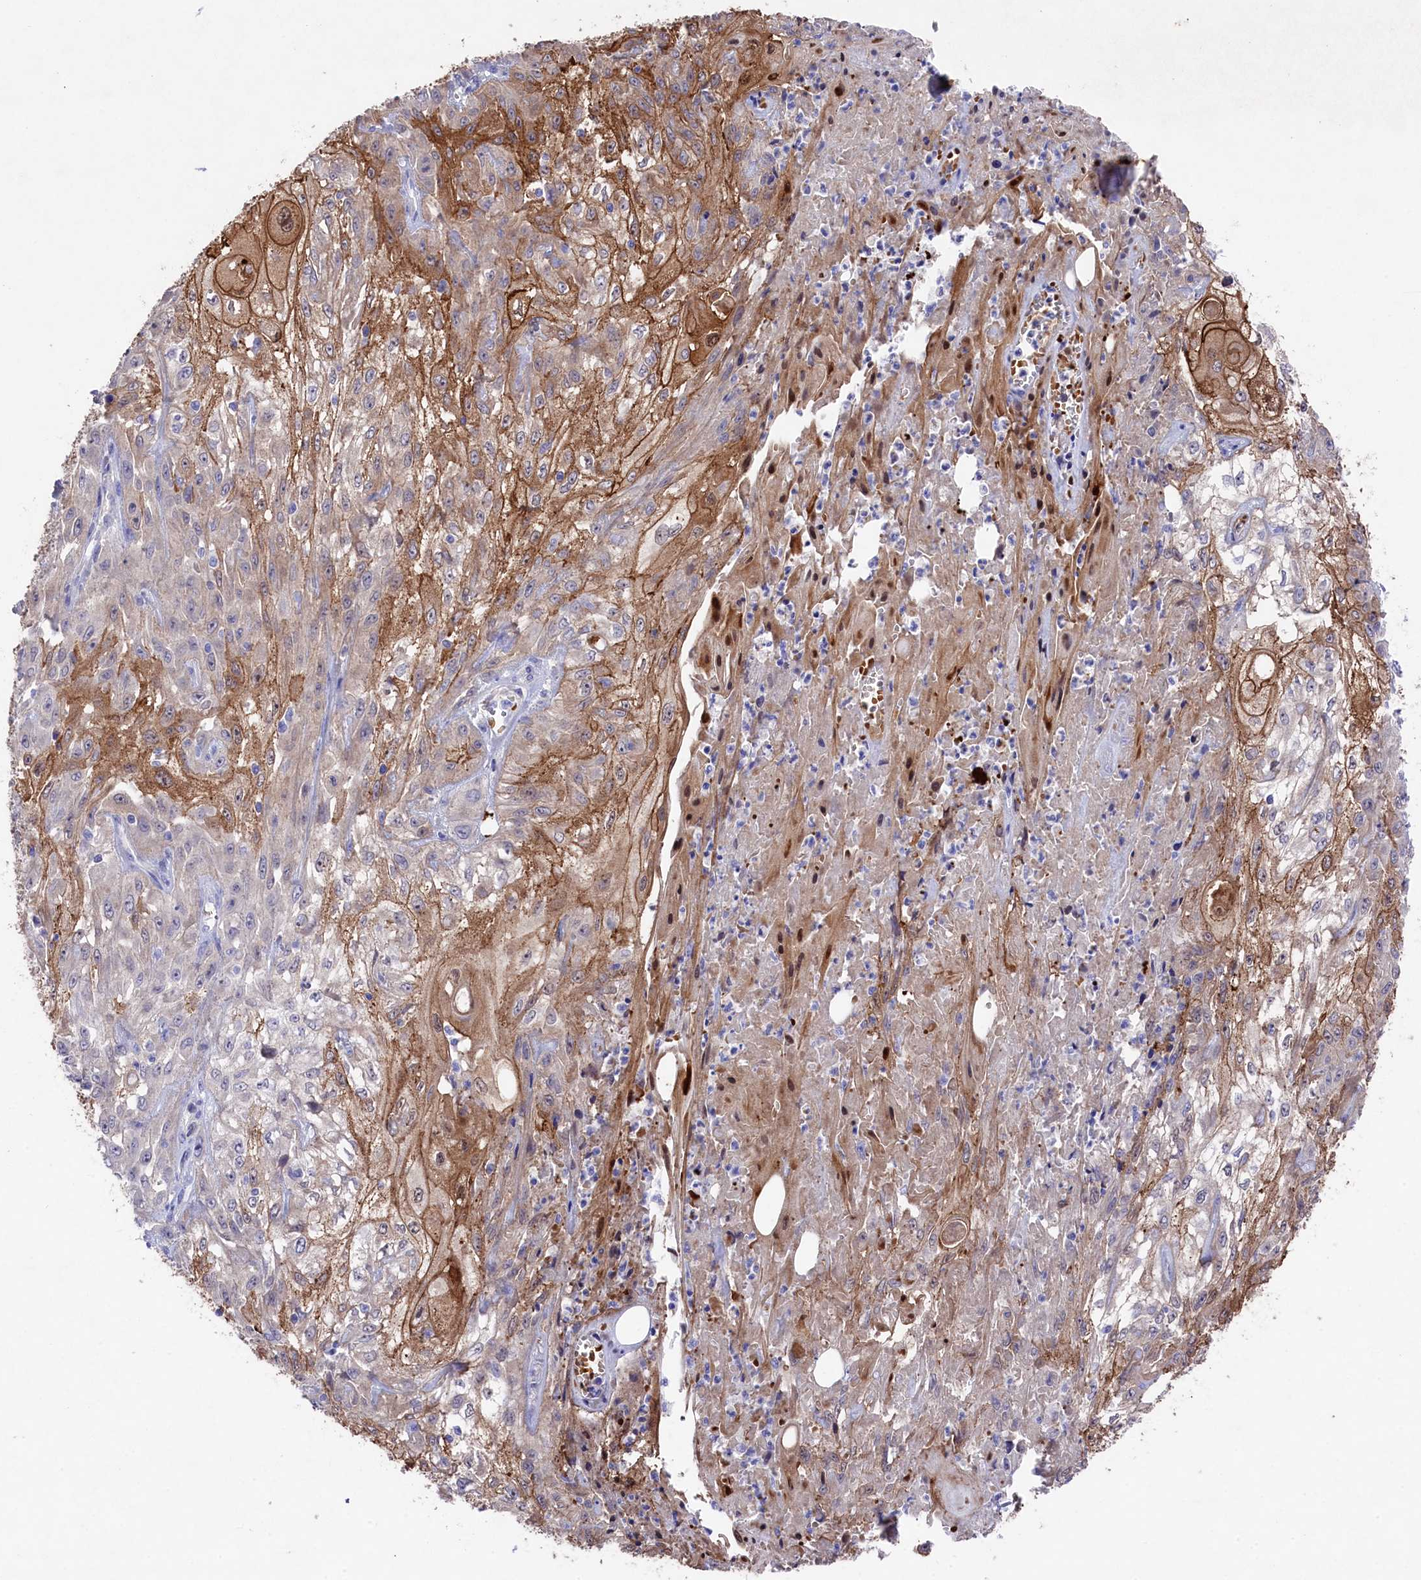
{"staining": {"intensity": "moderate", "quantity": "<25%", "location": "cytoplasmic/membranous,nuclear"}, "tissue": "skin cancer", "cell_type": "Tumor cells", "image_type": "cancer", "snomed": [{"axis": "morphology", "description": "Squamous cell carcinoma, NOS"}, {"axis": "morphology", "description": "Squamous cell carcinoma, metastatic, NOS"}, {"axis": "topography", "description": "Skin"}, {"axis": "topography", "description": "Lymph node"}], "caption": "Skin cancer (squamous cell carcinoma) stained for a protein exhibits moderate cytoplasmic/membranous and nuclear positivity in tumor cells.", "gene": "LHFPL4", "patient": {"sex": "male", "age": 75}}